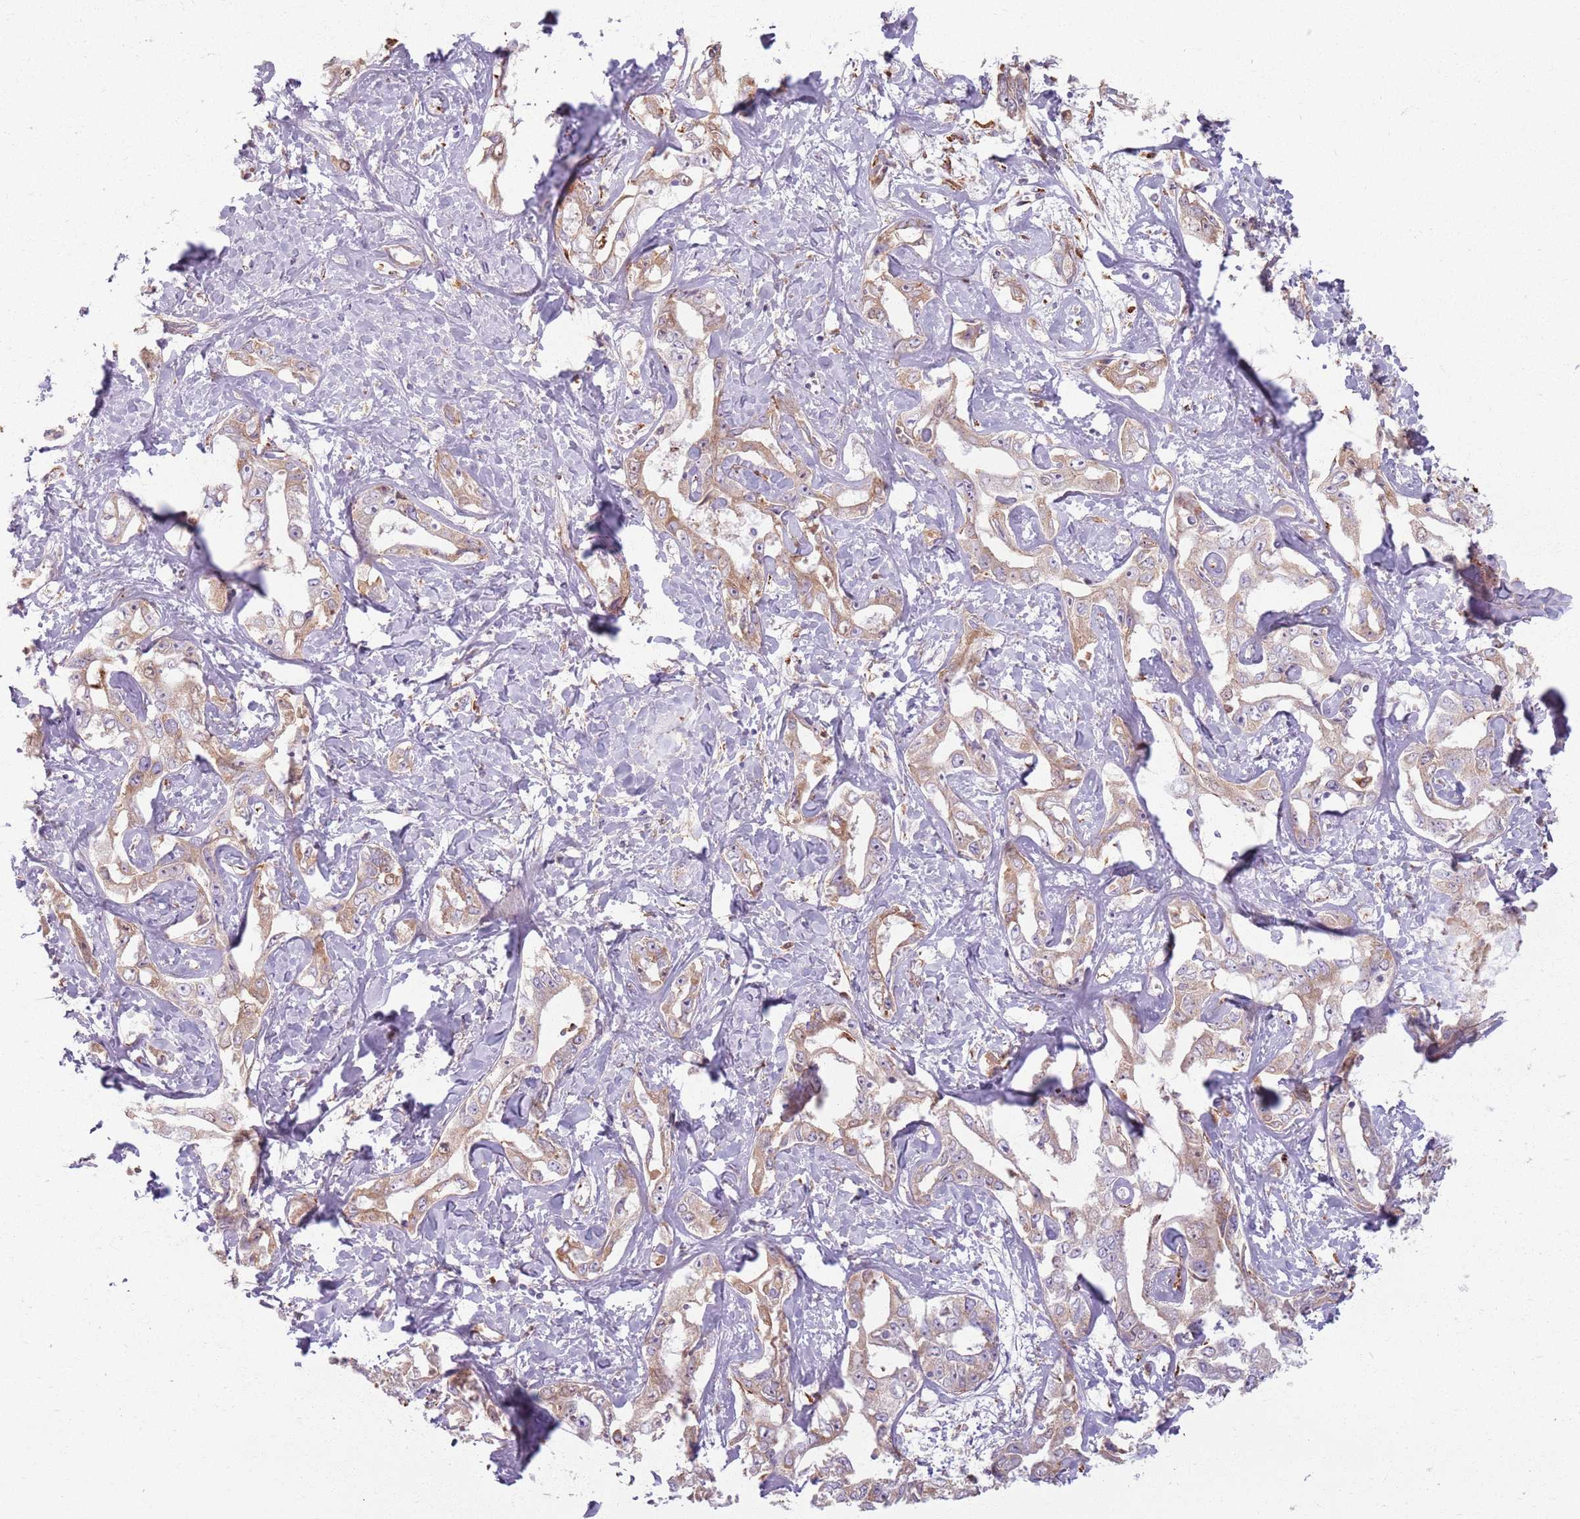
{"staining": {"intensity": "moderate", "quantity": "25%-75%", "location": "cytoplasmic/membranous"}, "tissue": "liver cancer", "cell_type": "Tumor cells", "image_type": "cancer", "snomed": [{"axis": "morphology", "description": "Cholangiocarcinoma"}, {"axis": "topography", "description": "Liver"}], "caption": "Tumor cells reveal medium levels of moderate cytoplasmic/membranous staining in about 25%-75% of cells in liver cancer (cholangiocarcinoma). The staining was performed using DAB, with brown indicating positive protein expression. Nuclei are stained blue with hematoxylin.", "gene": "COLGALT1", "patient": {"sex": "male", "age": 59}}